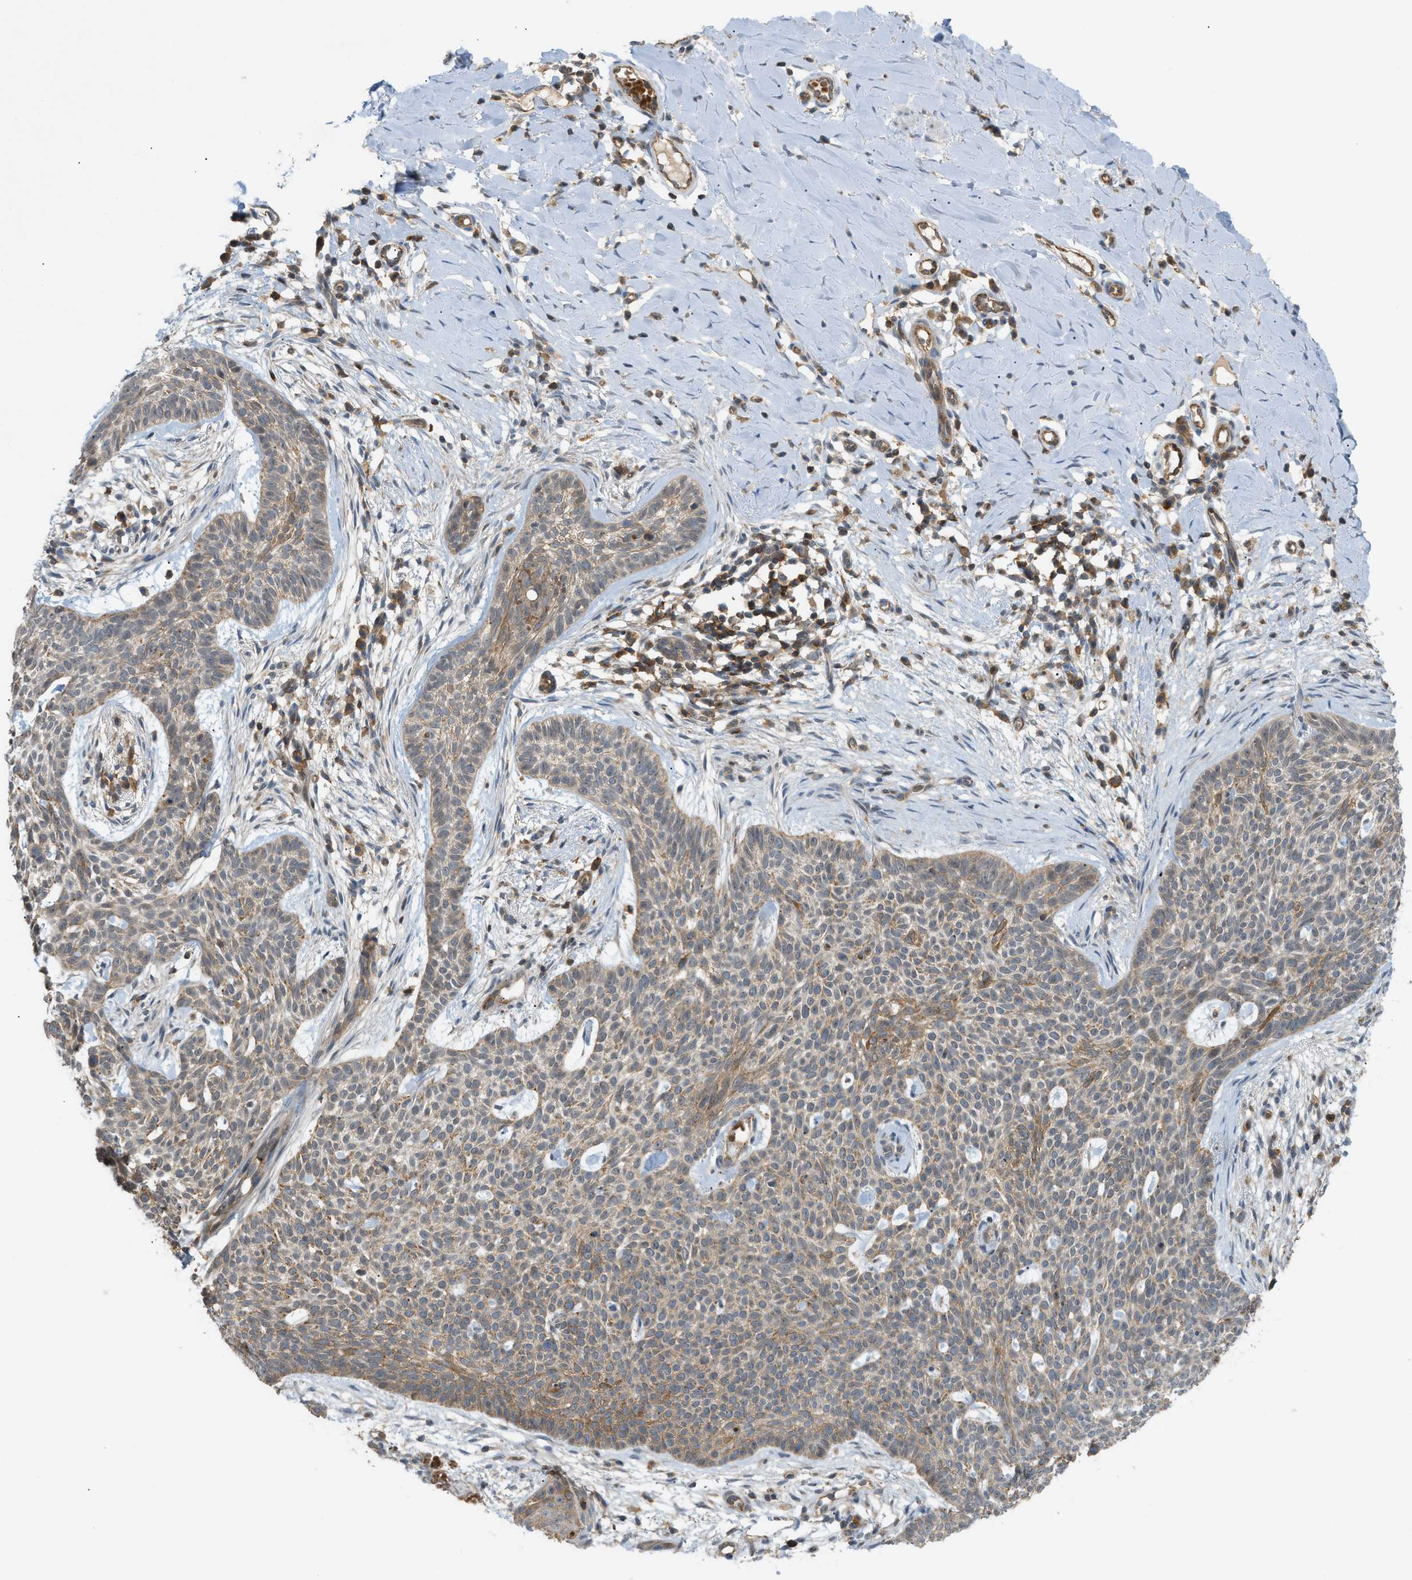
{"staining": {"intensity": "weak", "quantity": "25%-75%", "location": "cytoplasmic/membranous"}, "tissue": "skin cancer", "cell_type": "Tumor cells", "image_type": "cancer", "snomed": [{"axis": "morphology", "description": "Basal cell carcinoma"}, {"axis": "topography", "description": "Skin"}], "caption": "IHC histopathology image of human skin basal cell carcinoma stained for a protein (brown), which displays low levels of weak cytoplasmic/membranous positivity in approximately 25%-75% of tumor cells.", "gene": "GRK6", "patient": {"sex": "female", "age": 59}}